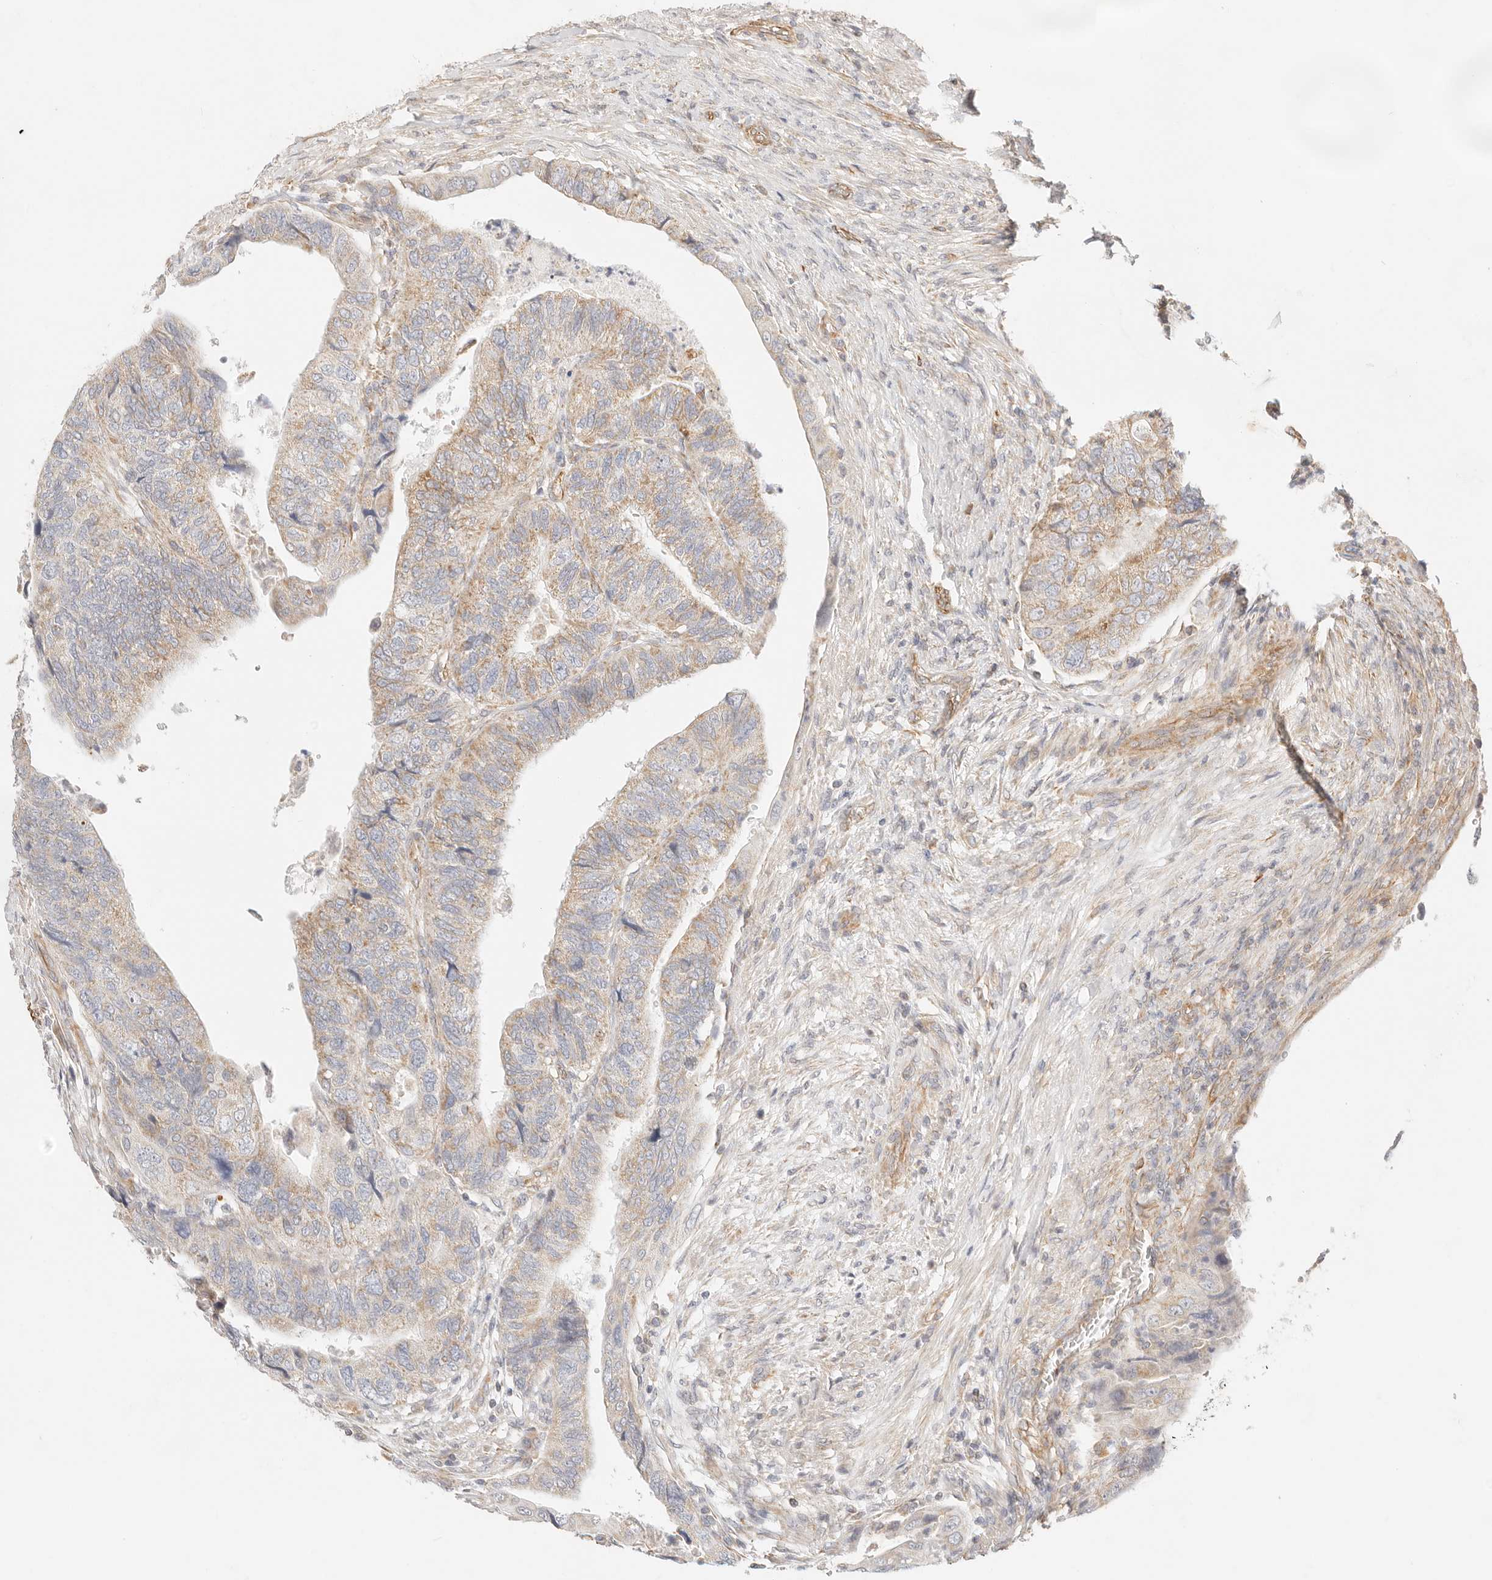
{"staining": {"intensity": "weak", "quantity": ">75%", "location": "cytoplasmic/membranous"}, "tissue": "colorectal cancer", "cell_type": "Tumor cells", "image_type": "cancer", "snomed": [{"axis": "morphology", "description": "Adenocarcinoma, NOS"}, {"axis": "topography", "description": "Rectum"}], "caption": "This micrograph demonstrates colorectal adenocarcinoma stained with immunohistochemistry to label a protein in brown. The cytoplasmic/membranous of tumor cells show weak positivity for the protein. Nuclei are counter-stained blue.", "gene": "ZC3H11A", "patient": {"sex": "male", "age": 63}}